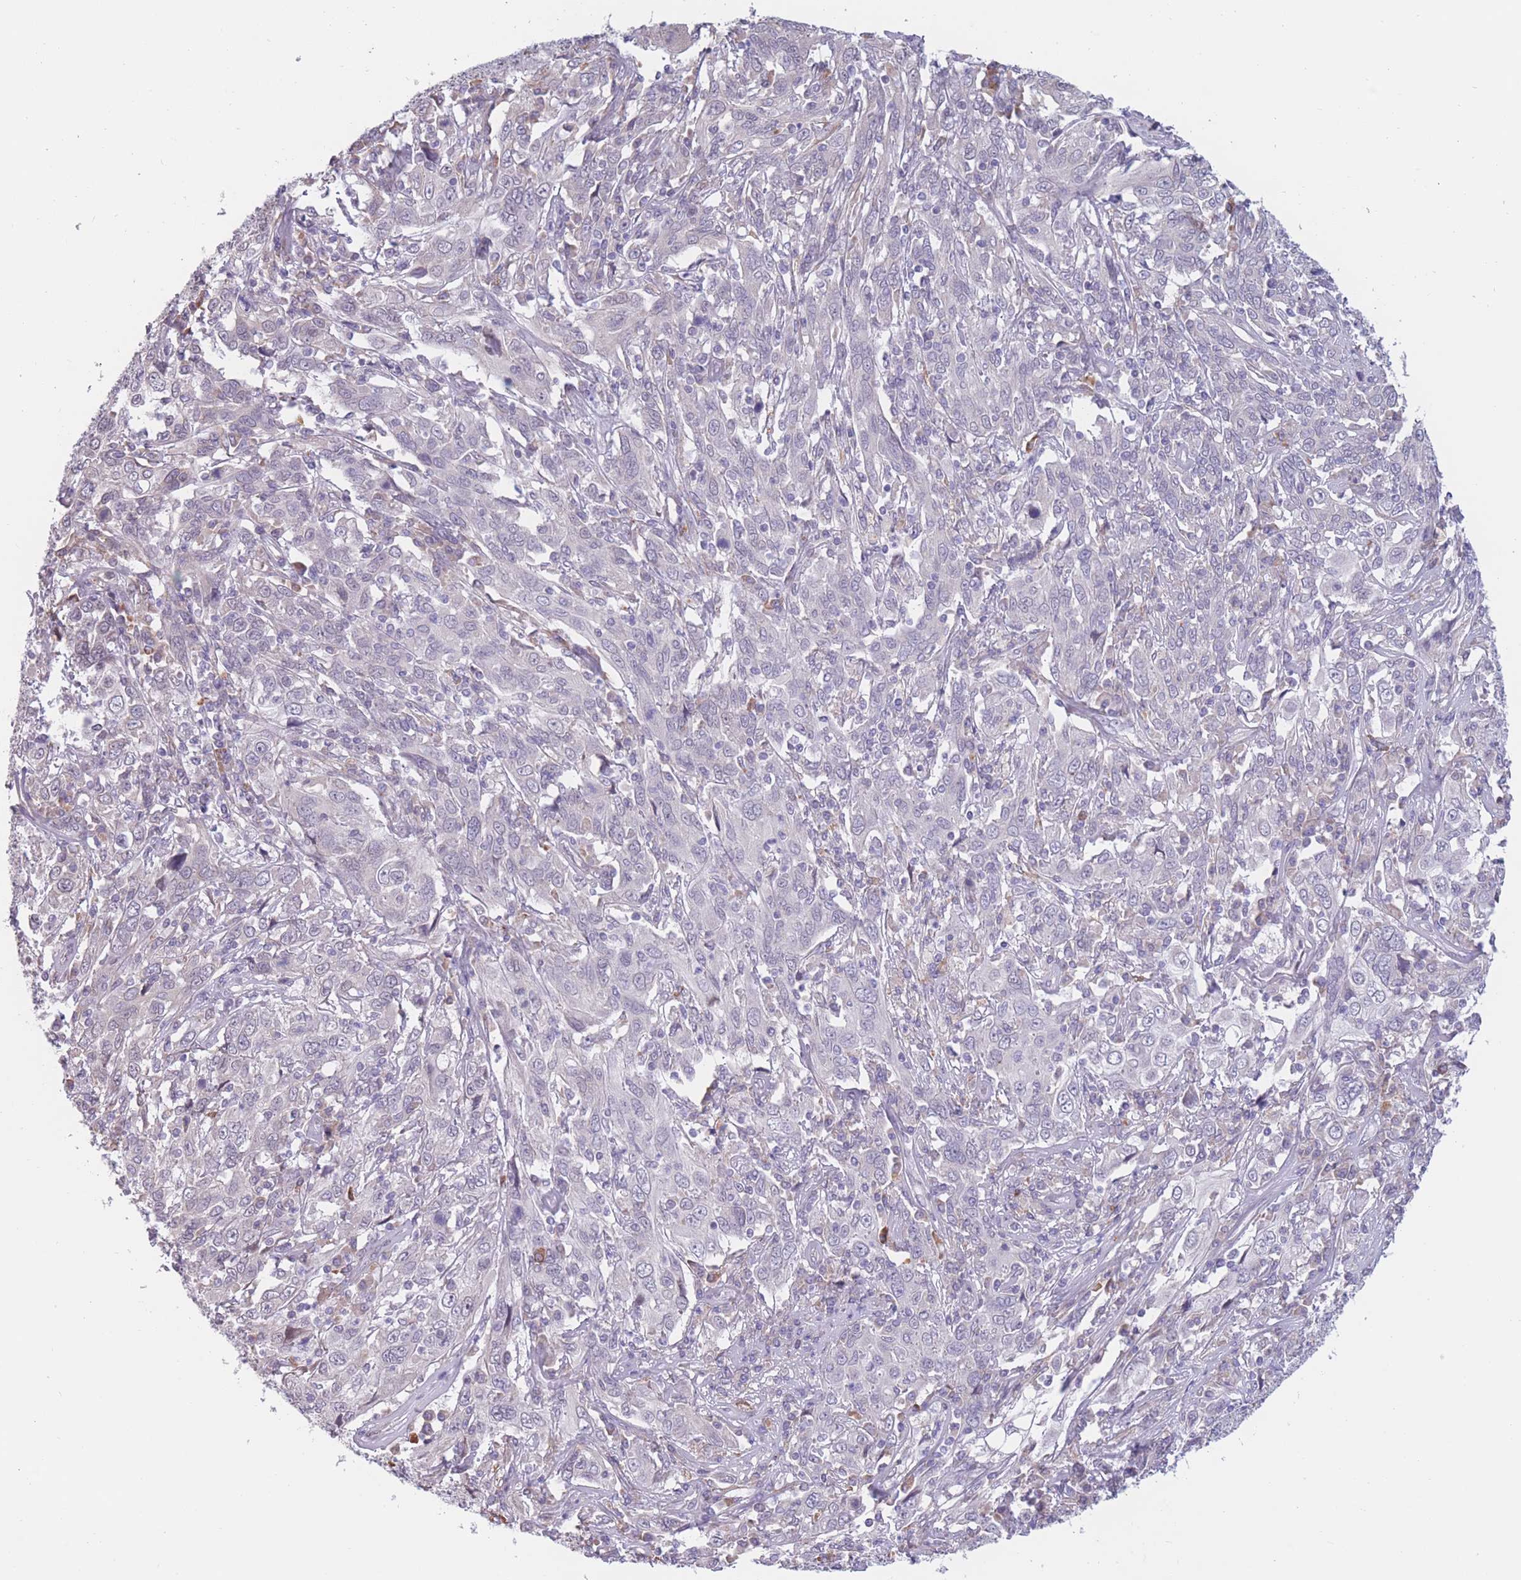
{"staining": {"intensity": "negative", "quantity": "none", "location": "none"}, "tissue": "cervical cancer", "cell_type": "Tumor cells", "image_type": "cancer", "snomed": [{"axis": "morphology", "description": "Squamous cell carcinoma, NOS"}, {"axis": "topography", "description": "Cervix"}], "caption": "The histopathology image demonstrates no significant staining in tumor cells of squamous cell carcinoma (cervical).", "gene": "COL27A1", "patient": {"sex": "female", "age": 46}}